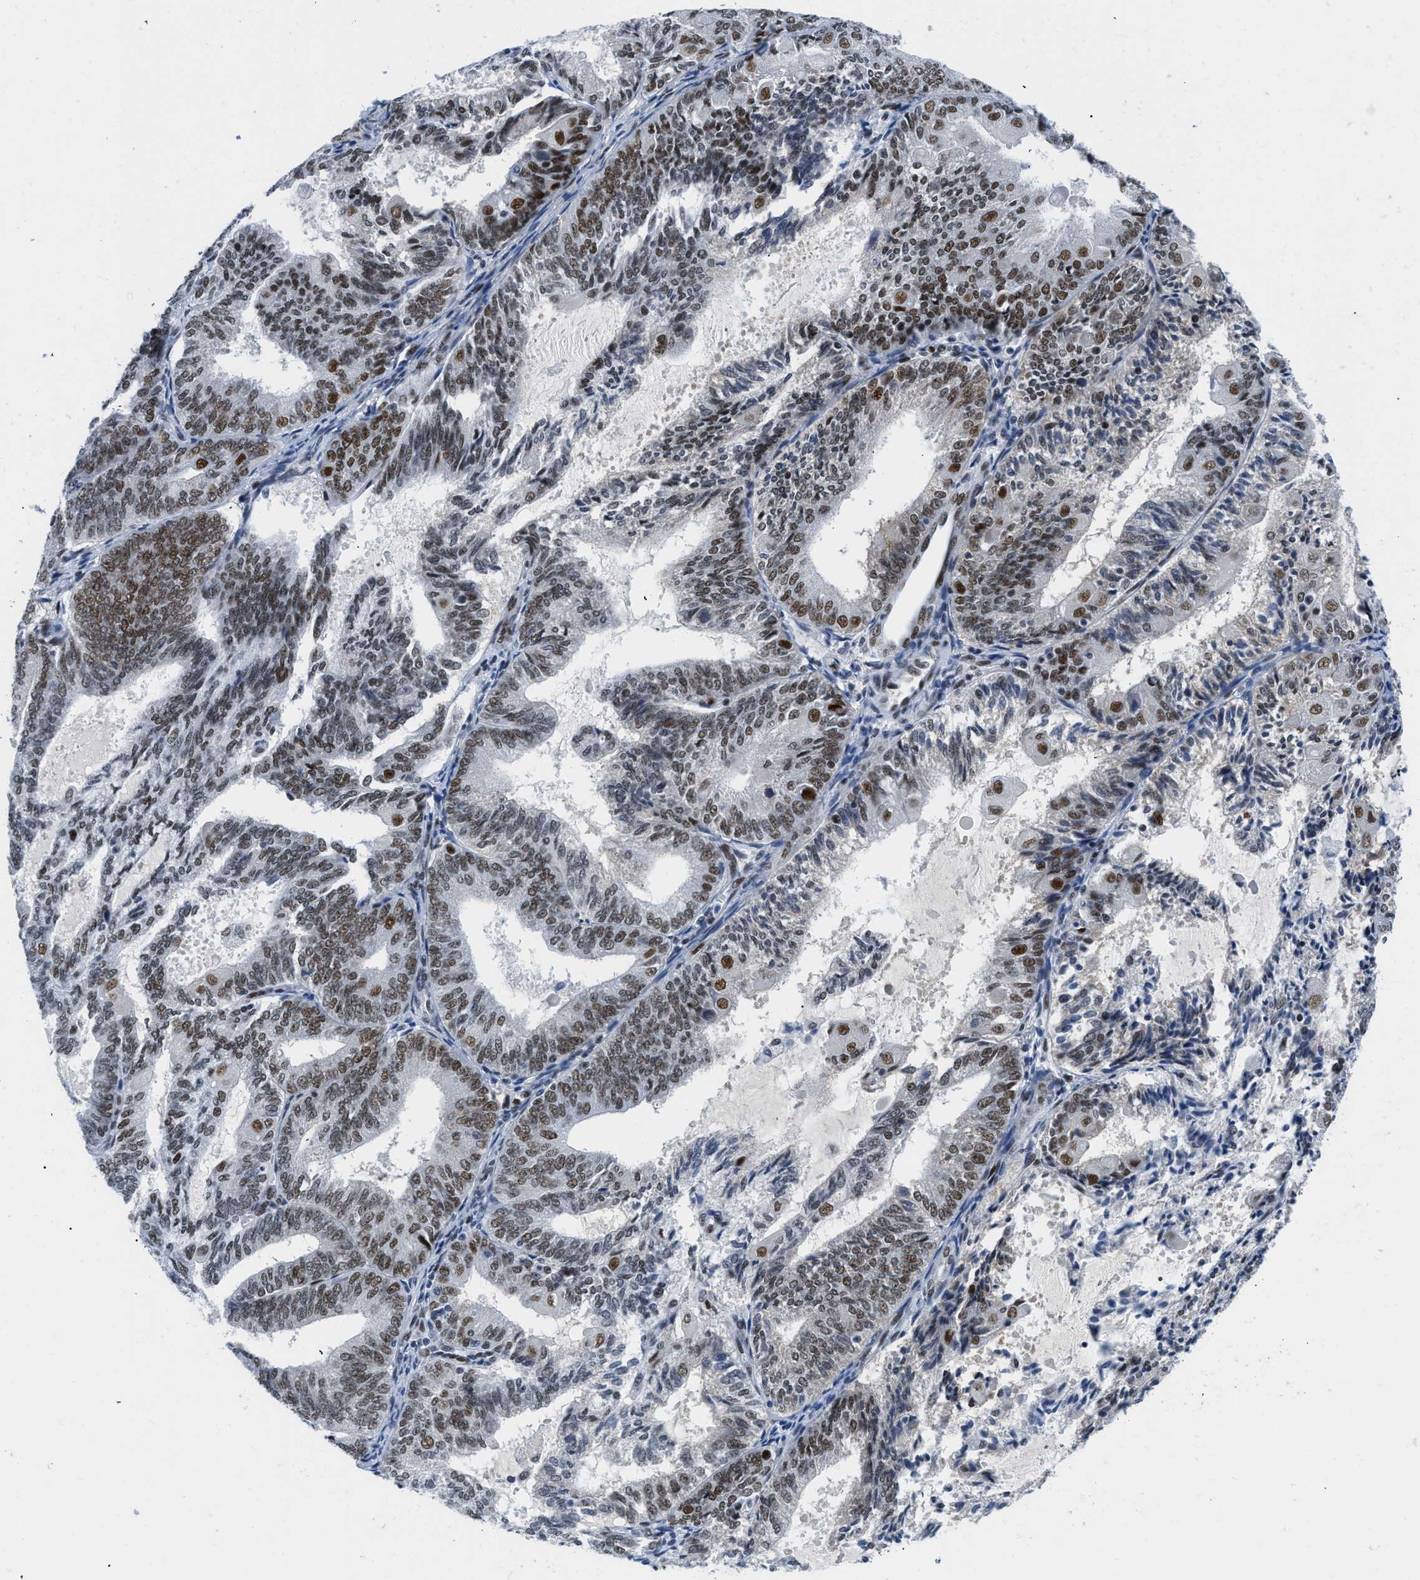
{"staining": {"intensity": "moderate", "quantity": "25%-75%", "location": "nuclear"}, "tissue": "endometrial cancer", "cell_type": "Tumor cells", "image_type": "cancer", "snomed": [{"axis": "morphology", "description": "Adenocarcinoma, NOS"}, {"axis": "topography", "description": "Endometrium"}], "caption": "A micrograph of endometrial cancer (adenocarcinoma) stained for a protein demonstrates moderate nuclear brown staining in tumor cells. (DAB (3,3'-diaminobenzidine) = brown stain, brightfield microscopy at high magnification).", "gene": "SMARCAD1", "patient": {"sex": "female", "age": 81}}